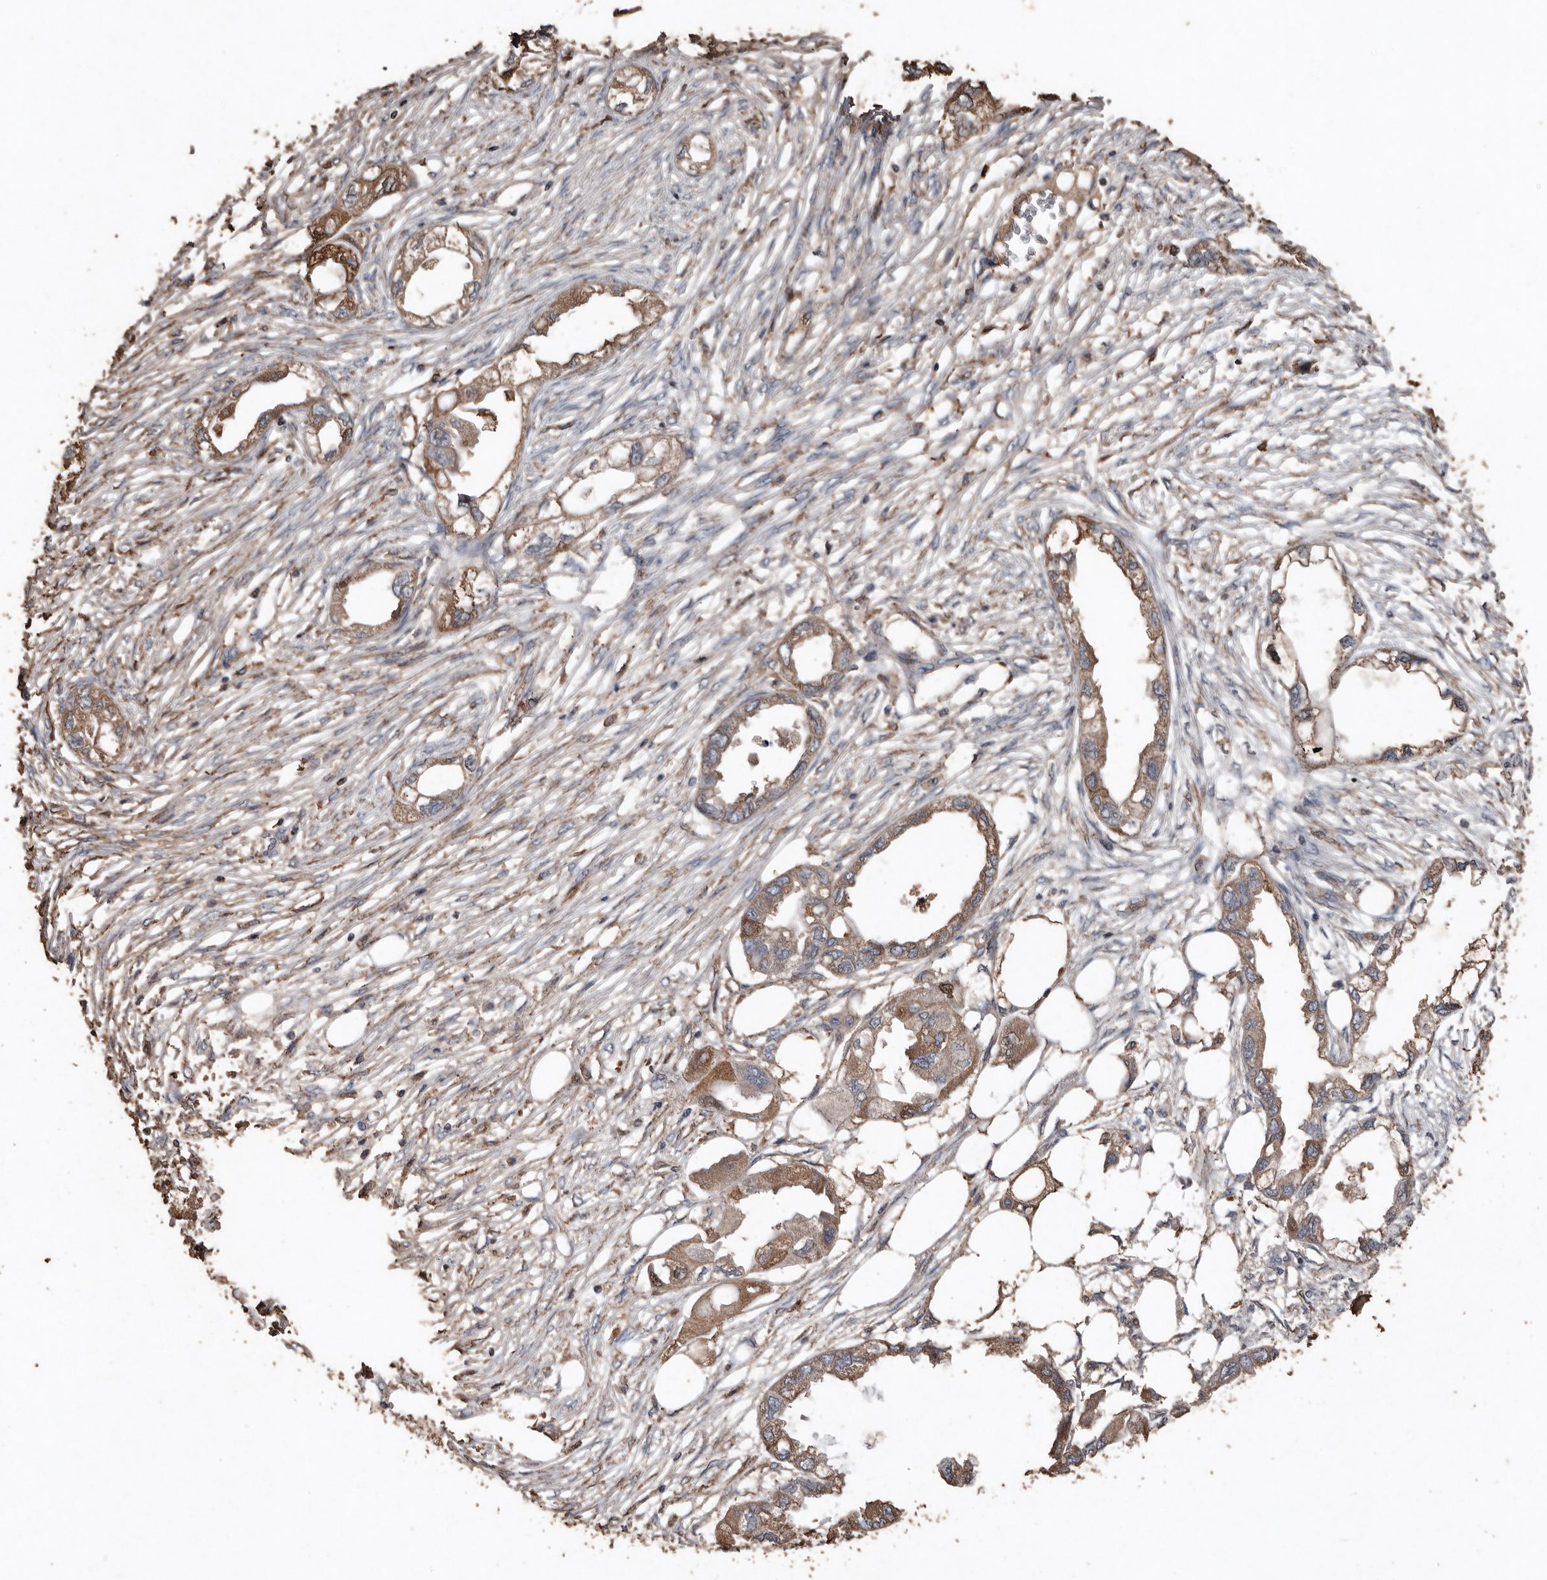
{"staining": {"intensity": "moderate", "quantity": ">75%", "location": "cytoplasmic/membranous"}, "tissue": "endometrial cancer", "cell_type": "Tumor cells", "image_type": "cancer", "snomed": [{"axis": "morphology", "description": "Adenocarcinoma, NOS"}, {"axis": "morphology", "description": "Adenocarcinoma, metastatic, NOS"}, {"axis": "topography", "description": "Adipose tissue"}, {"axis": "topography", "description": "Endometrium"}], "caption": "Human endometrial cancer (metastatic adenocarcinoma) stained with a brown dye shows moderate cytoplasmic/membranous positive staining in about >75% of tumor cells.", "gene": "RANBP17", "patient": {"sex": "female", "age": 67}}